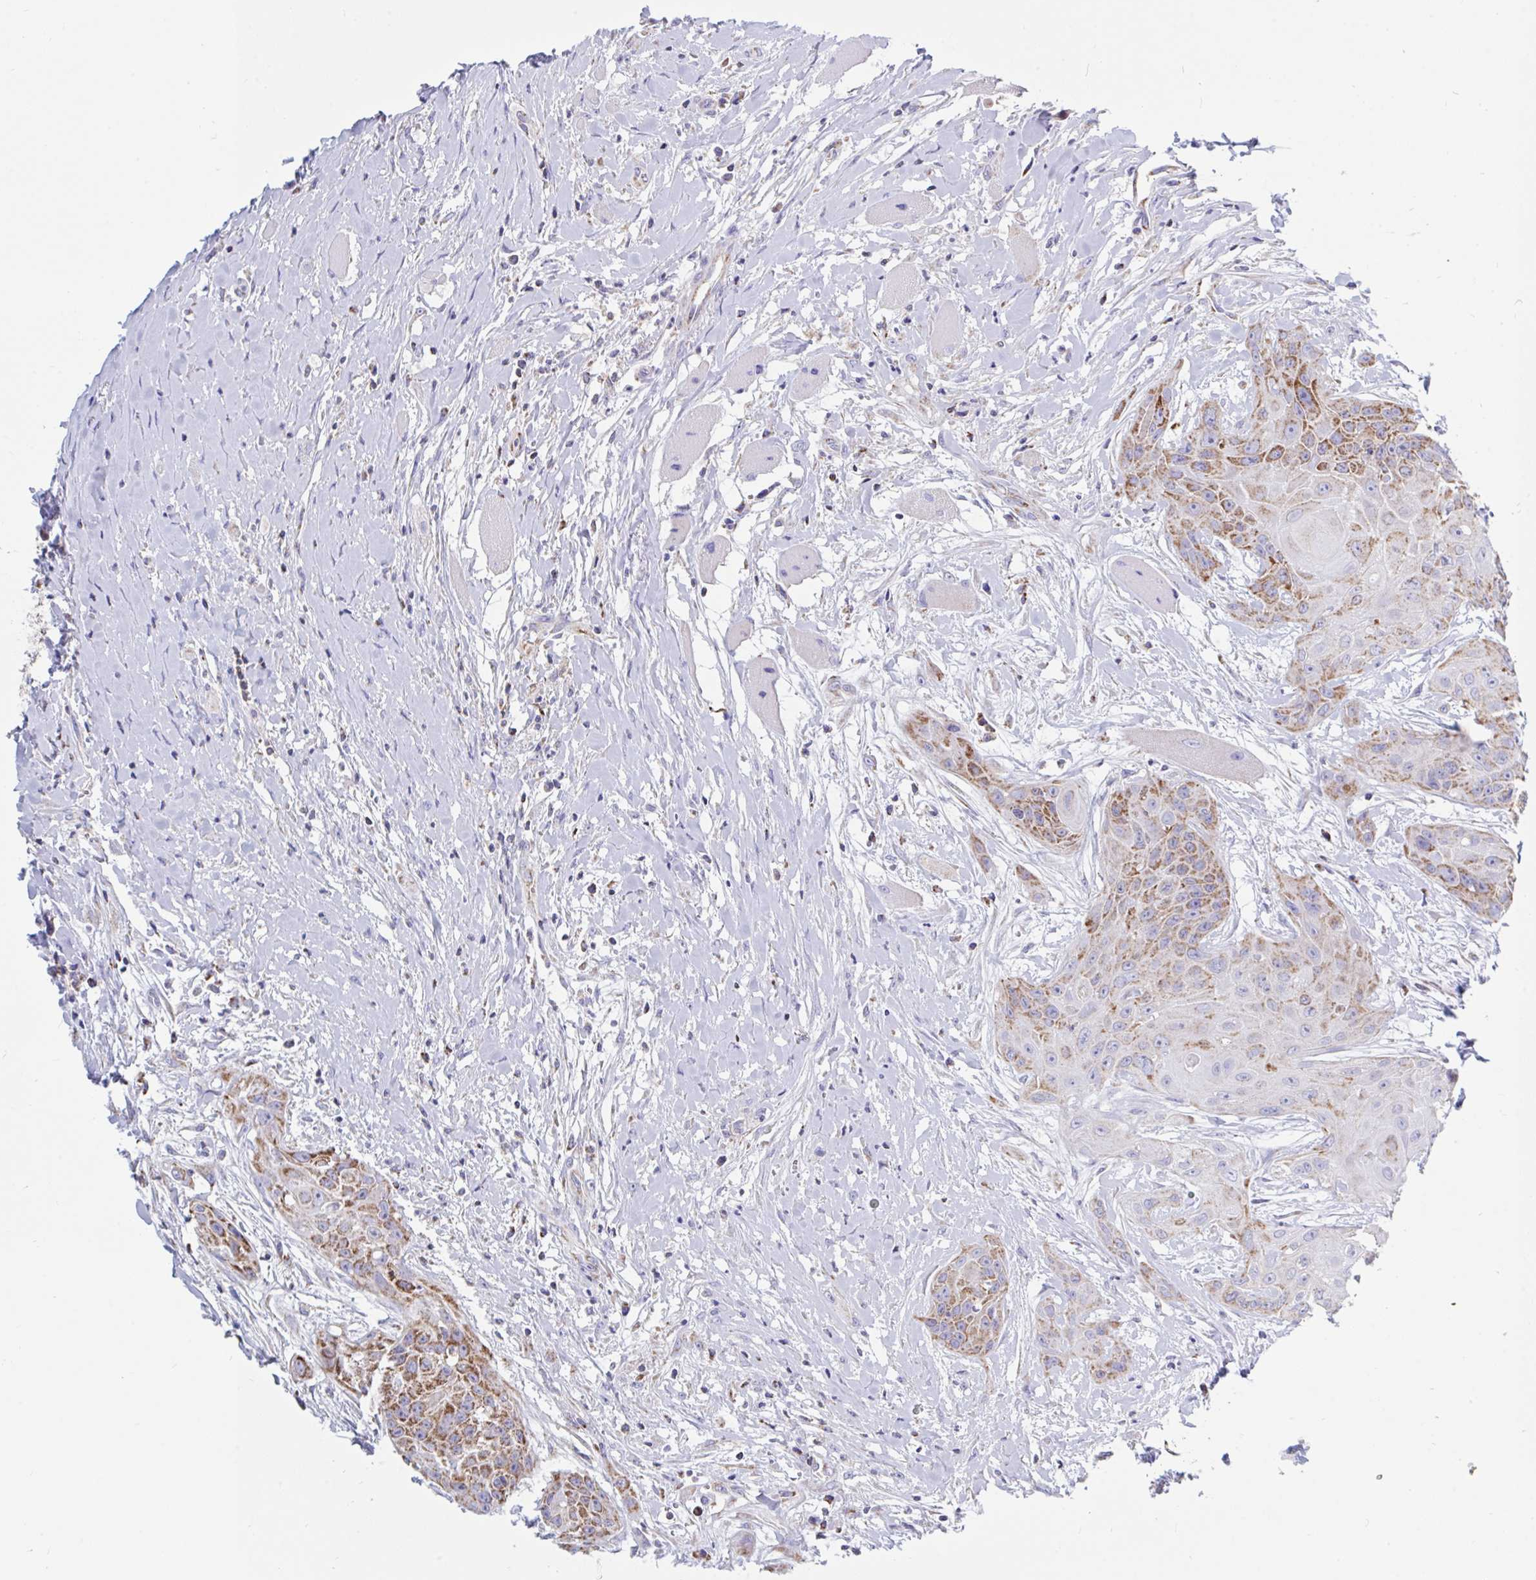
{"staining": {"intensity": "moderate", "quantity": "25%-75%", "location": "cytoplasmic/membranous"}, "tissue": "head and neck cancer", "cell_type": "Tumor cells", "image_type": "cancer", "snomed": [{"axis": "morphology", "description": "Squamous cell carcinoma, NOS"}, {"axis": "topography", "description": "Head-Neck"}], "caption": "Approximately 25%-75% of tumor cells in head and neck cancer (squamous cell carcinoma) reveal moderate cytoplasmic/membranous protein staining as visualized by brown immunohistochemical staining.", "gene": "HSPE1", "patient": {"sex": "female", "age": 73}}